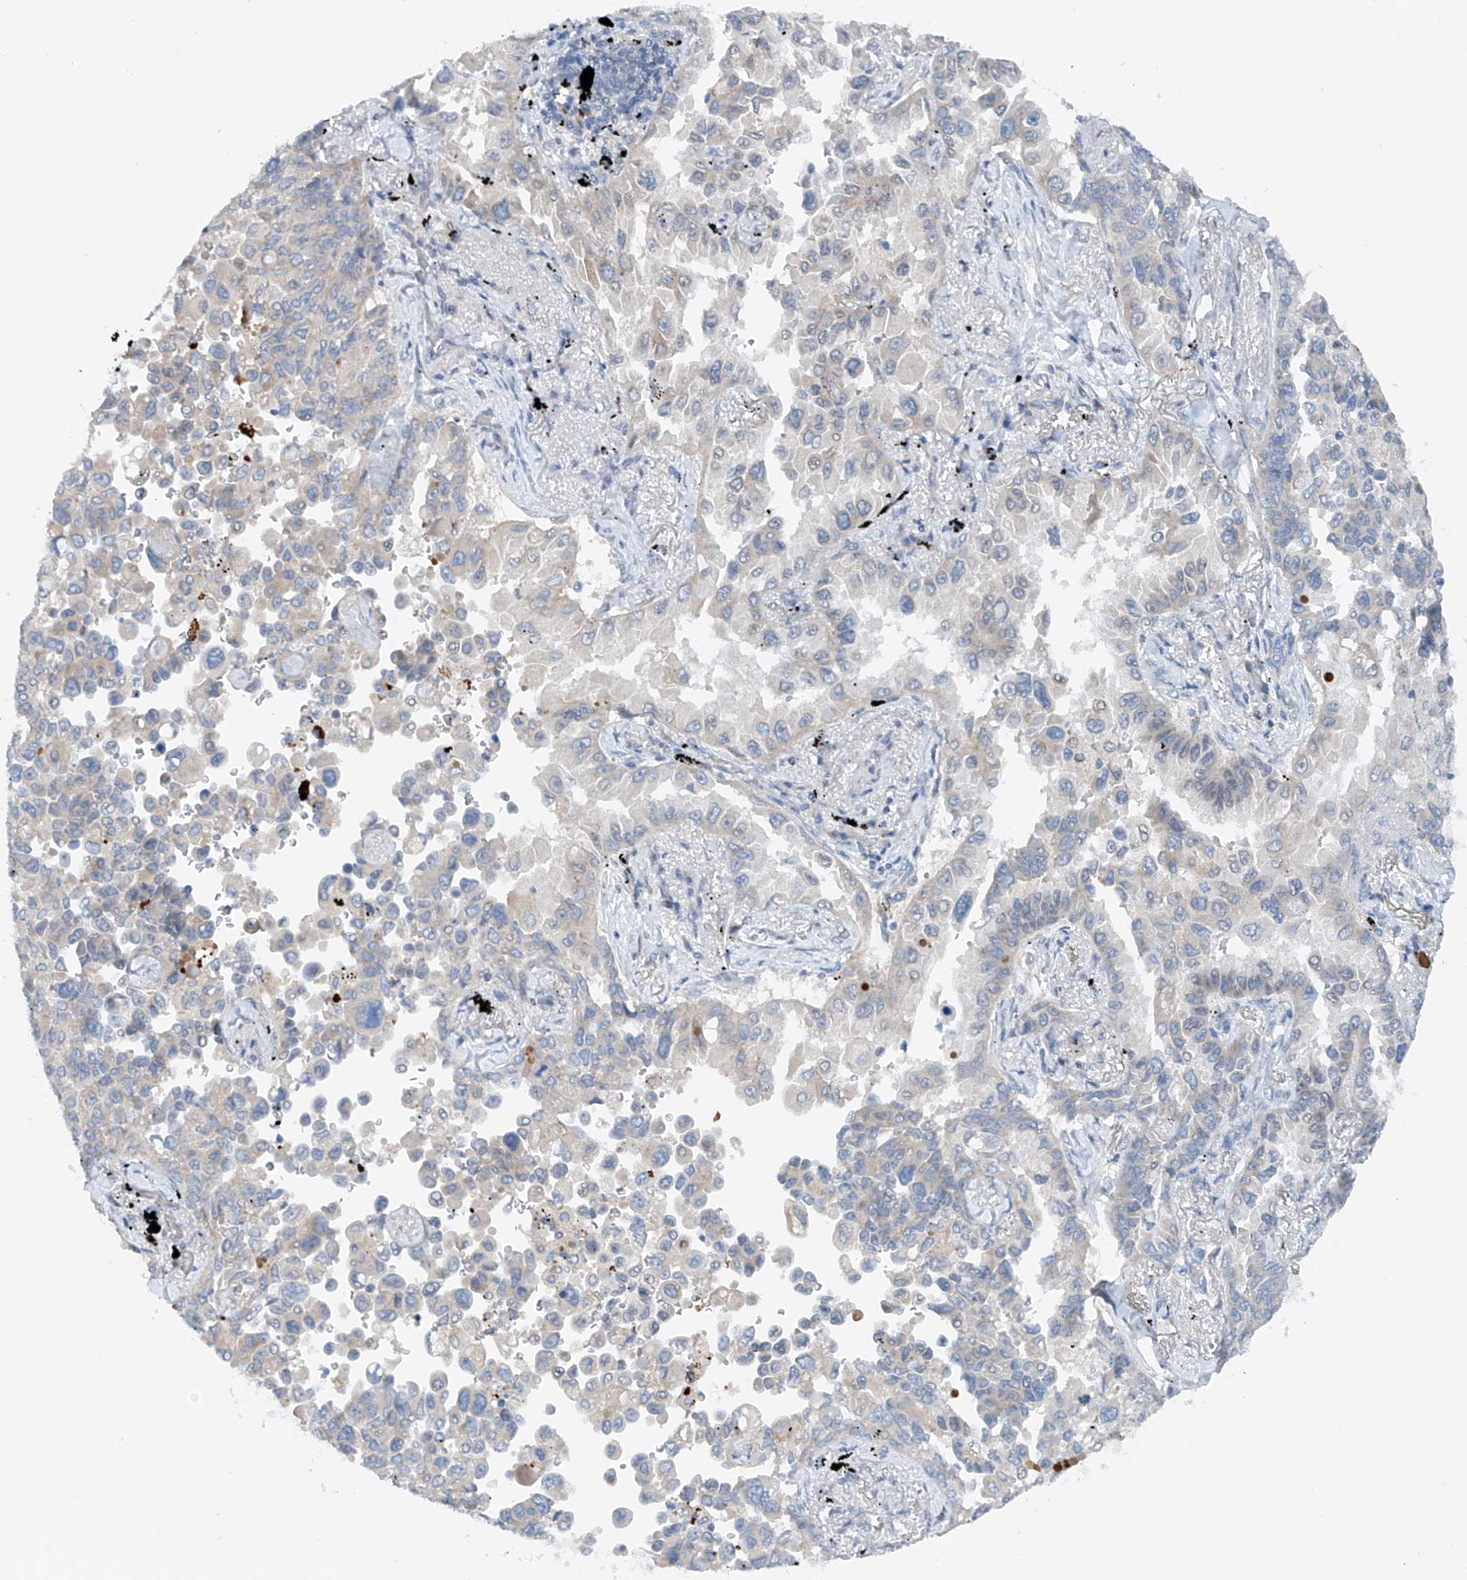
{"staining": {"intensity": "negative", "quantity": "none", "location": "none"}, "tissue": "lung cancer", "cell_type": "Tumor cells", "image_type": "cancer", "snomed": [{"axis": "morphology", "description": "Adenocarcinoma, NOS"}, {"axis": "topography", "description": "Lung"}], "caption": "DAB (3,3'-diaminobenzidine) immunohistochemical staining of adenocarcinoma (lung) exhibits no significant staining in tumor cells.", "gene": "CEP85L", "patient": {"sex": "female", "age": 67}}